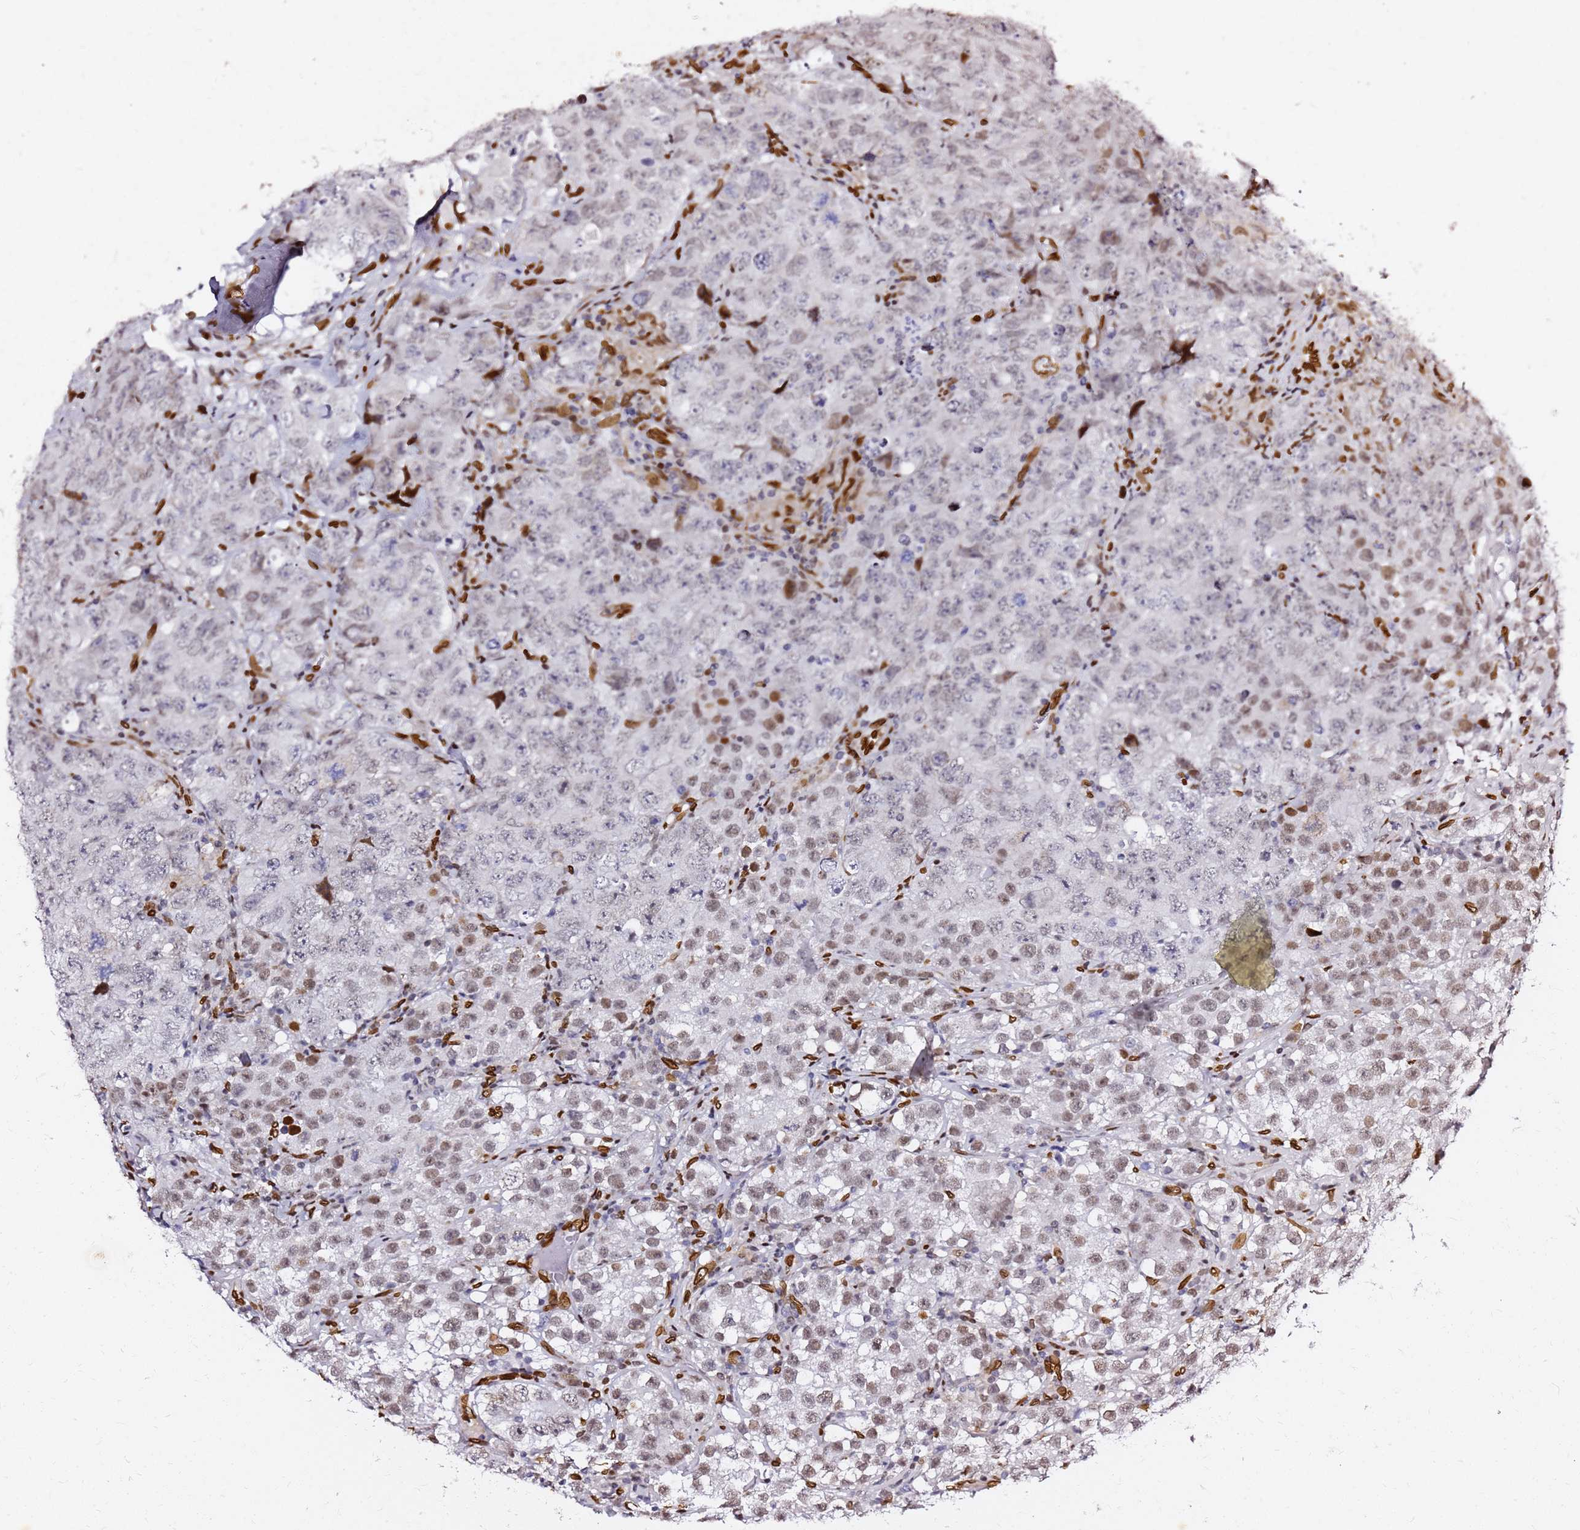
{"staining": {"intensity": "moderate", "quantity": "<25%", "location": "cytoplasmic/membranous,nuclear"}, "tissue": "testis cancer", "cell_type": "Tumor cells", "image_type": "cancer", "snomed": [{"axis": "morphology", "description": "Seminoma, NOS"}, {"axis": "morphology", "description": "Carcinoma, Embryonal, NOS"}, {"axis": "topography", "description": "Testis"}], "caption": "Testis cancer (embryonal carcinoma) stained for a protein (brown) displays moderate cytoplasmic/membranous and nuclear positive expression in approximately <25% of tumor cells.", "gene": "C6orf141", "patient": {"sex": "male", "age": 43}}